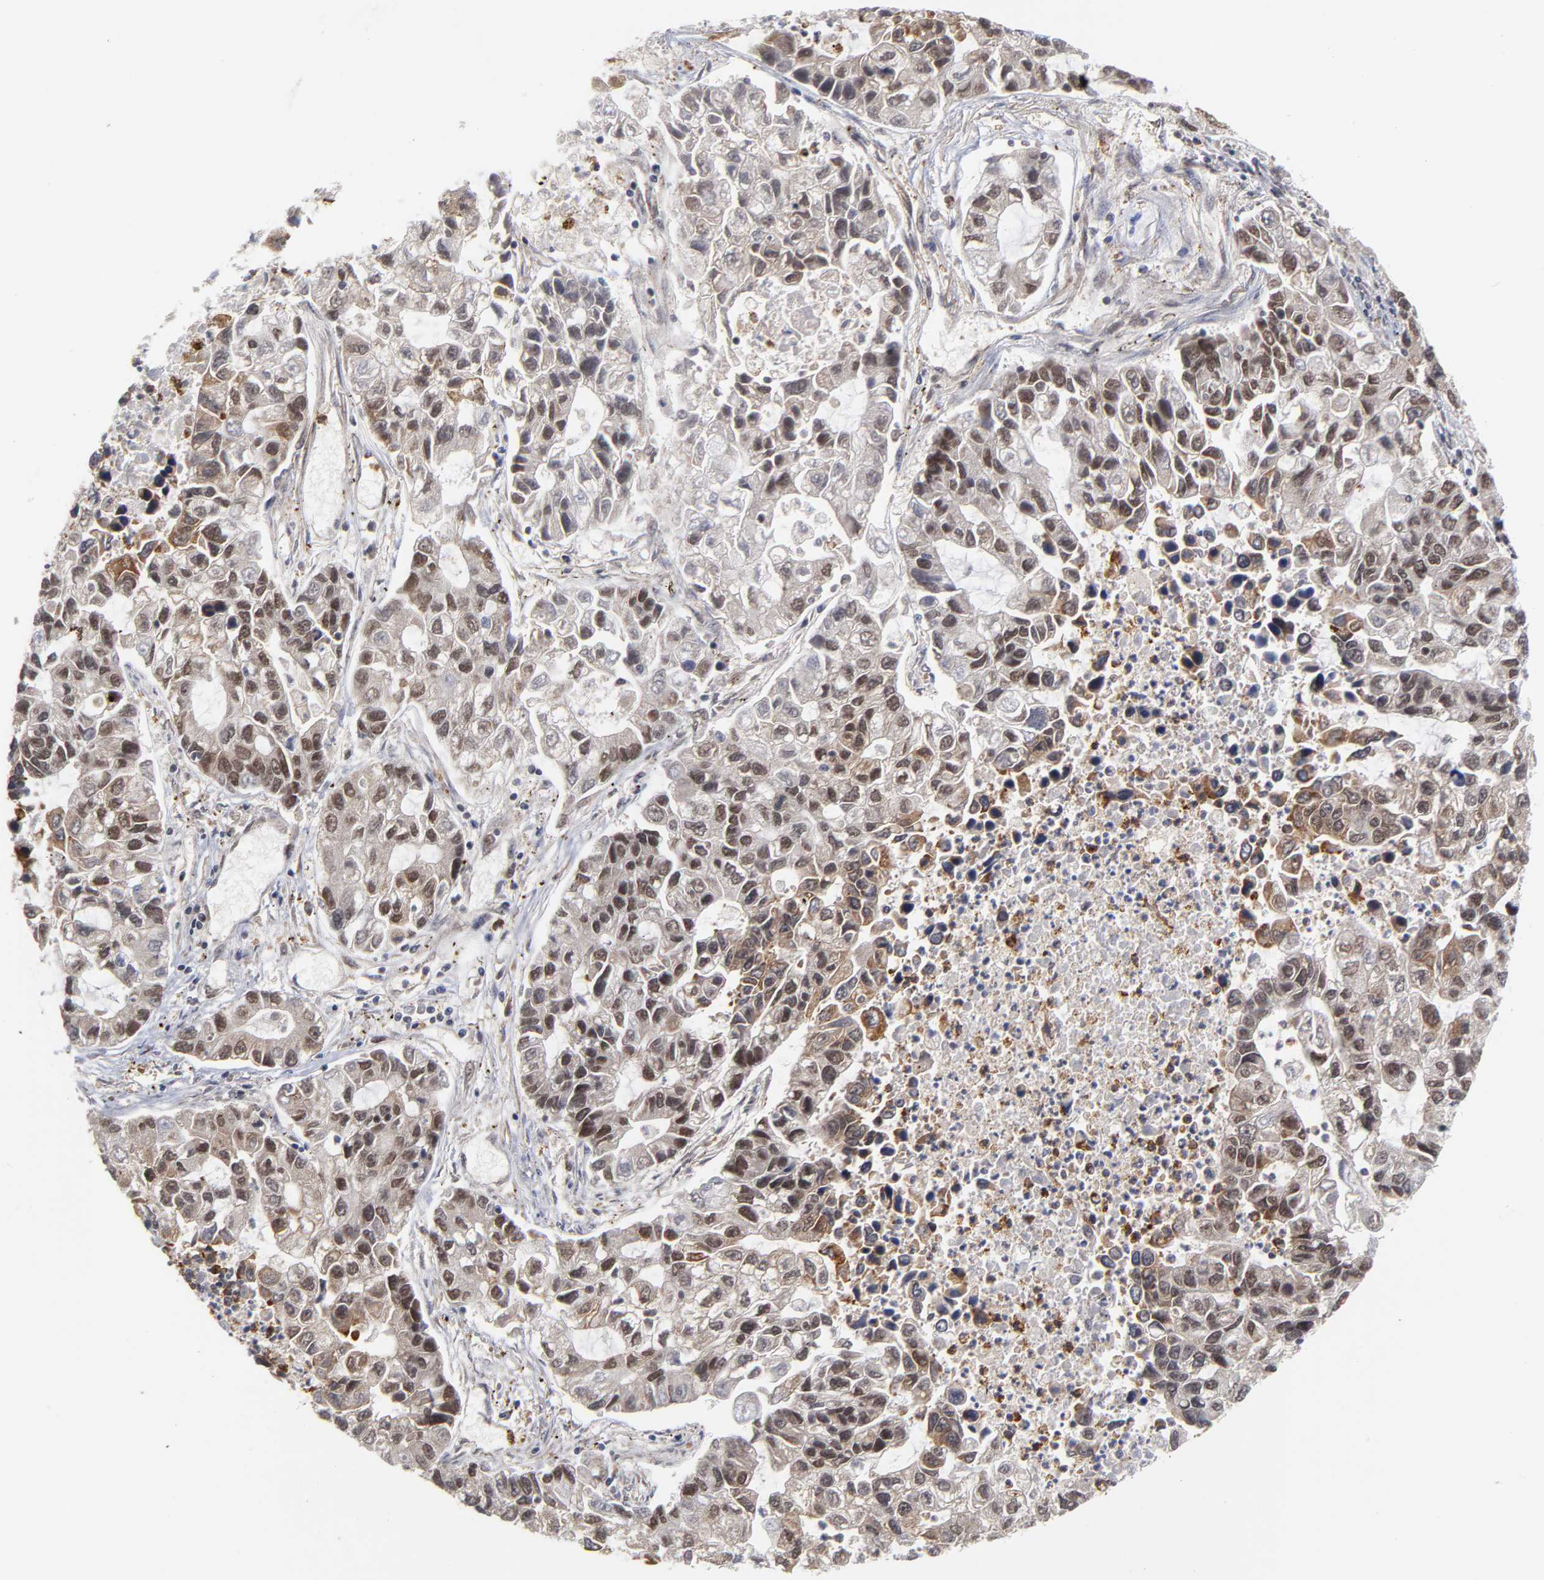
{"staining": {"intensity": "weak", "quantity": "25%-75%", "location": "nuclear"}, "tissue": "lung cancer", "cell_type": "Tumor cells", "image_type": "cancer", "snomed": [{"axis": "morphology", "description": "Adenocarcinoma, NOS"}, {"axis": "topography", "description": "Lung"}], "caption": "Weak nuclear protein positivity is present in approximately 25%-75% of tumor cells in adenocarcinoma (lung).", "gene": "ZNF419", "patient": {"sex": "female", "age": 51}}